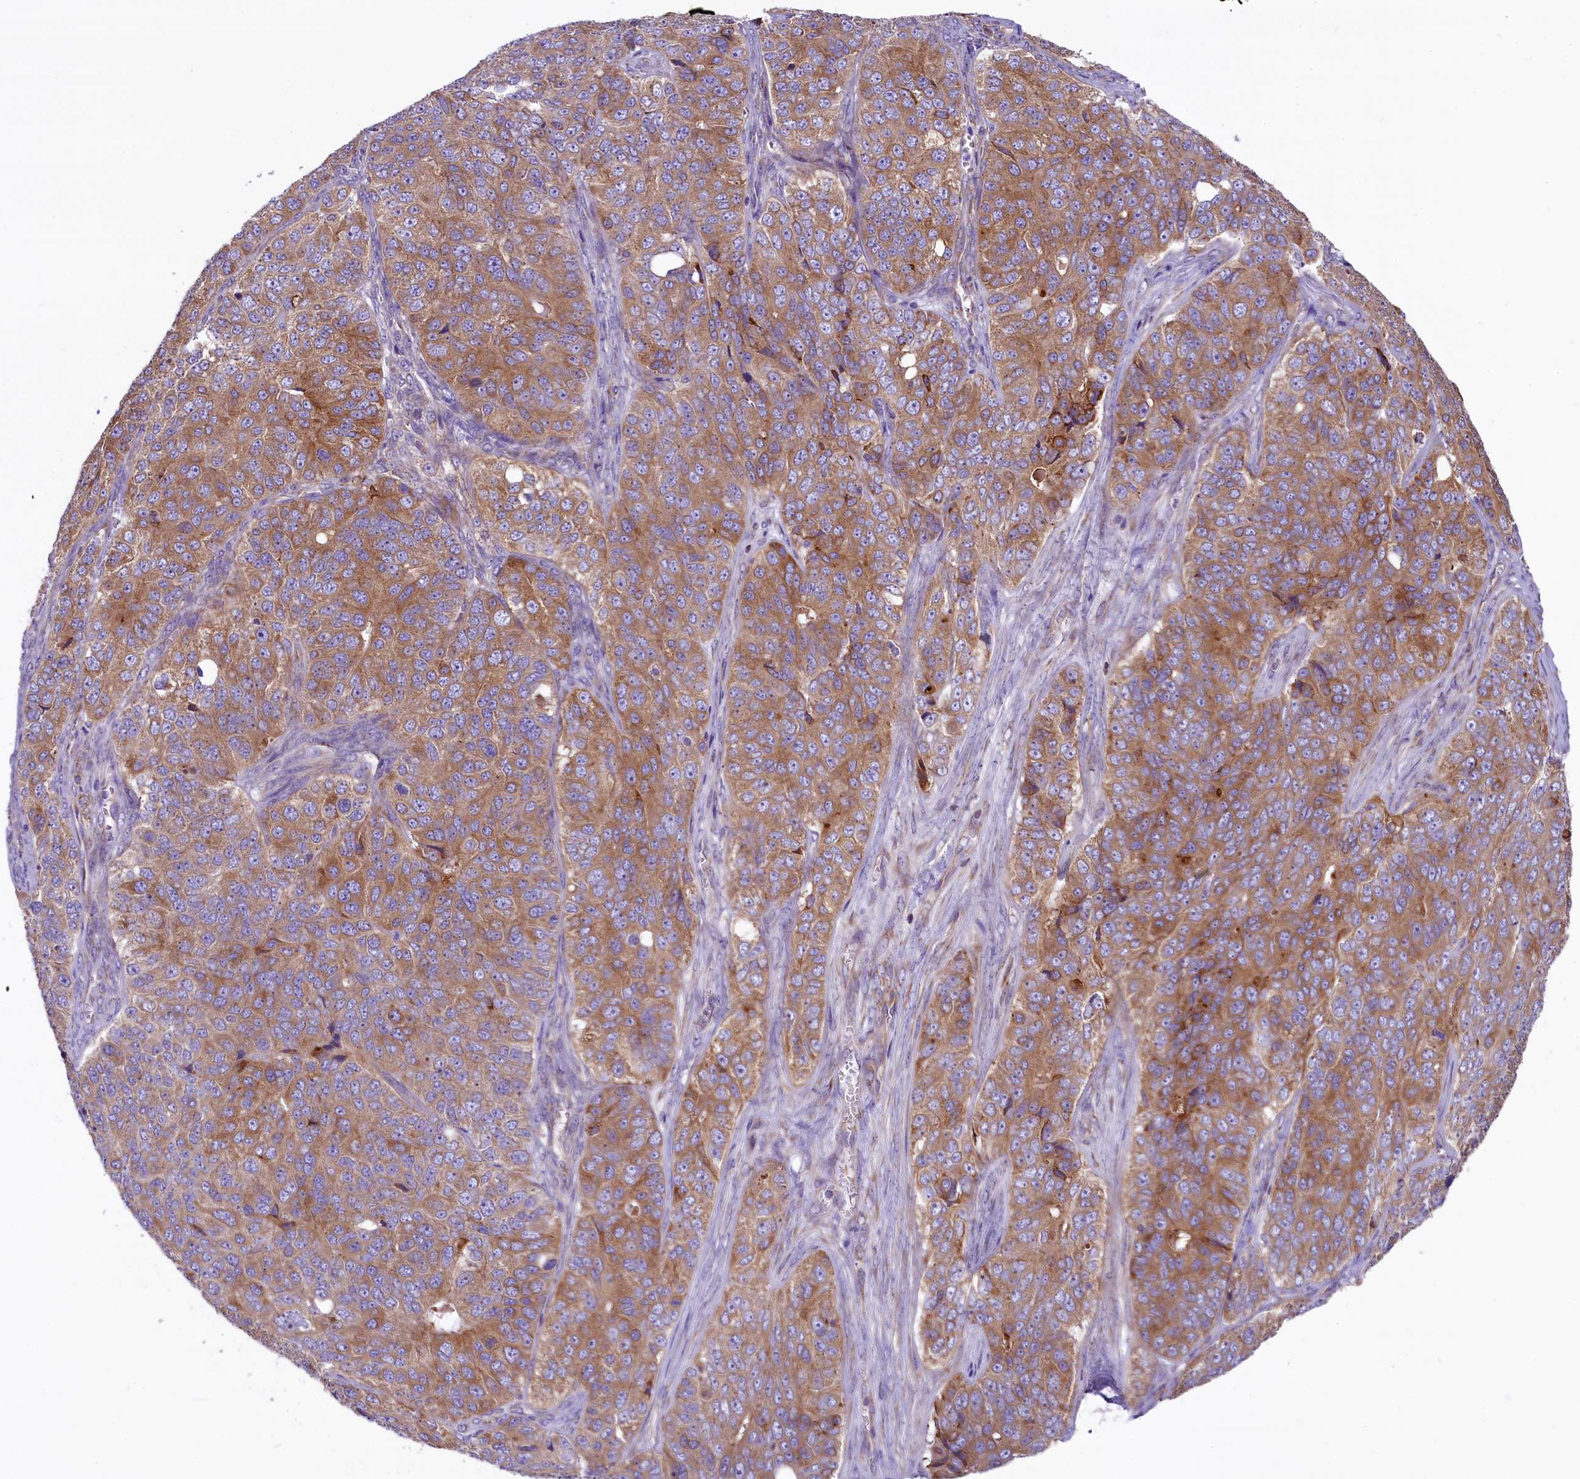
{"staining": {"intensity": "moderate", "quantity": ">75%", "location": "cytoplasmic/membranous"}, "tissue": "ovarian cancer", "cell_type": "Tumor cells", "image_type": "cancer", "snomed": [{"axis": "morphology", "description": "Carcinoma, endometroid"}, {"axis": "topography", "description": "Ovary"}], "caption": "A brown stain labels moderate cytoplasmic/membranous expression of a protein in human ovarian endometroid carcinoma tumor cells.", "gene": "PTPRU", "patient": {"sex": "female", "age": 51}}